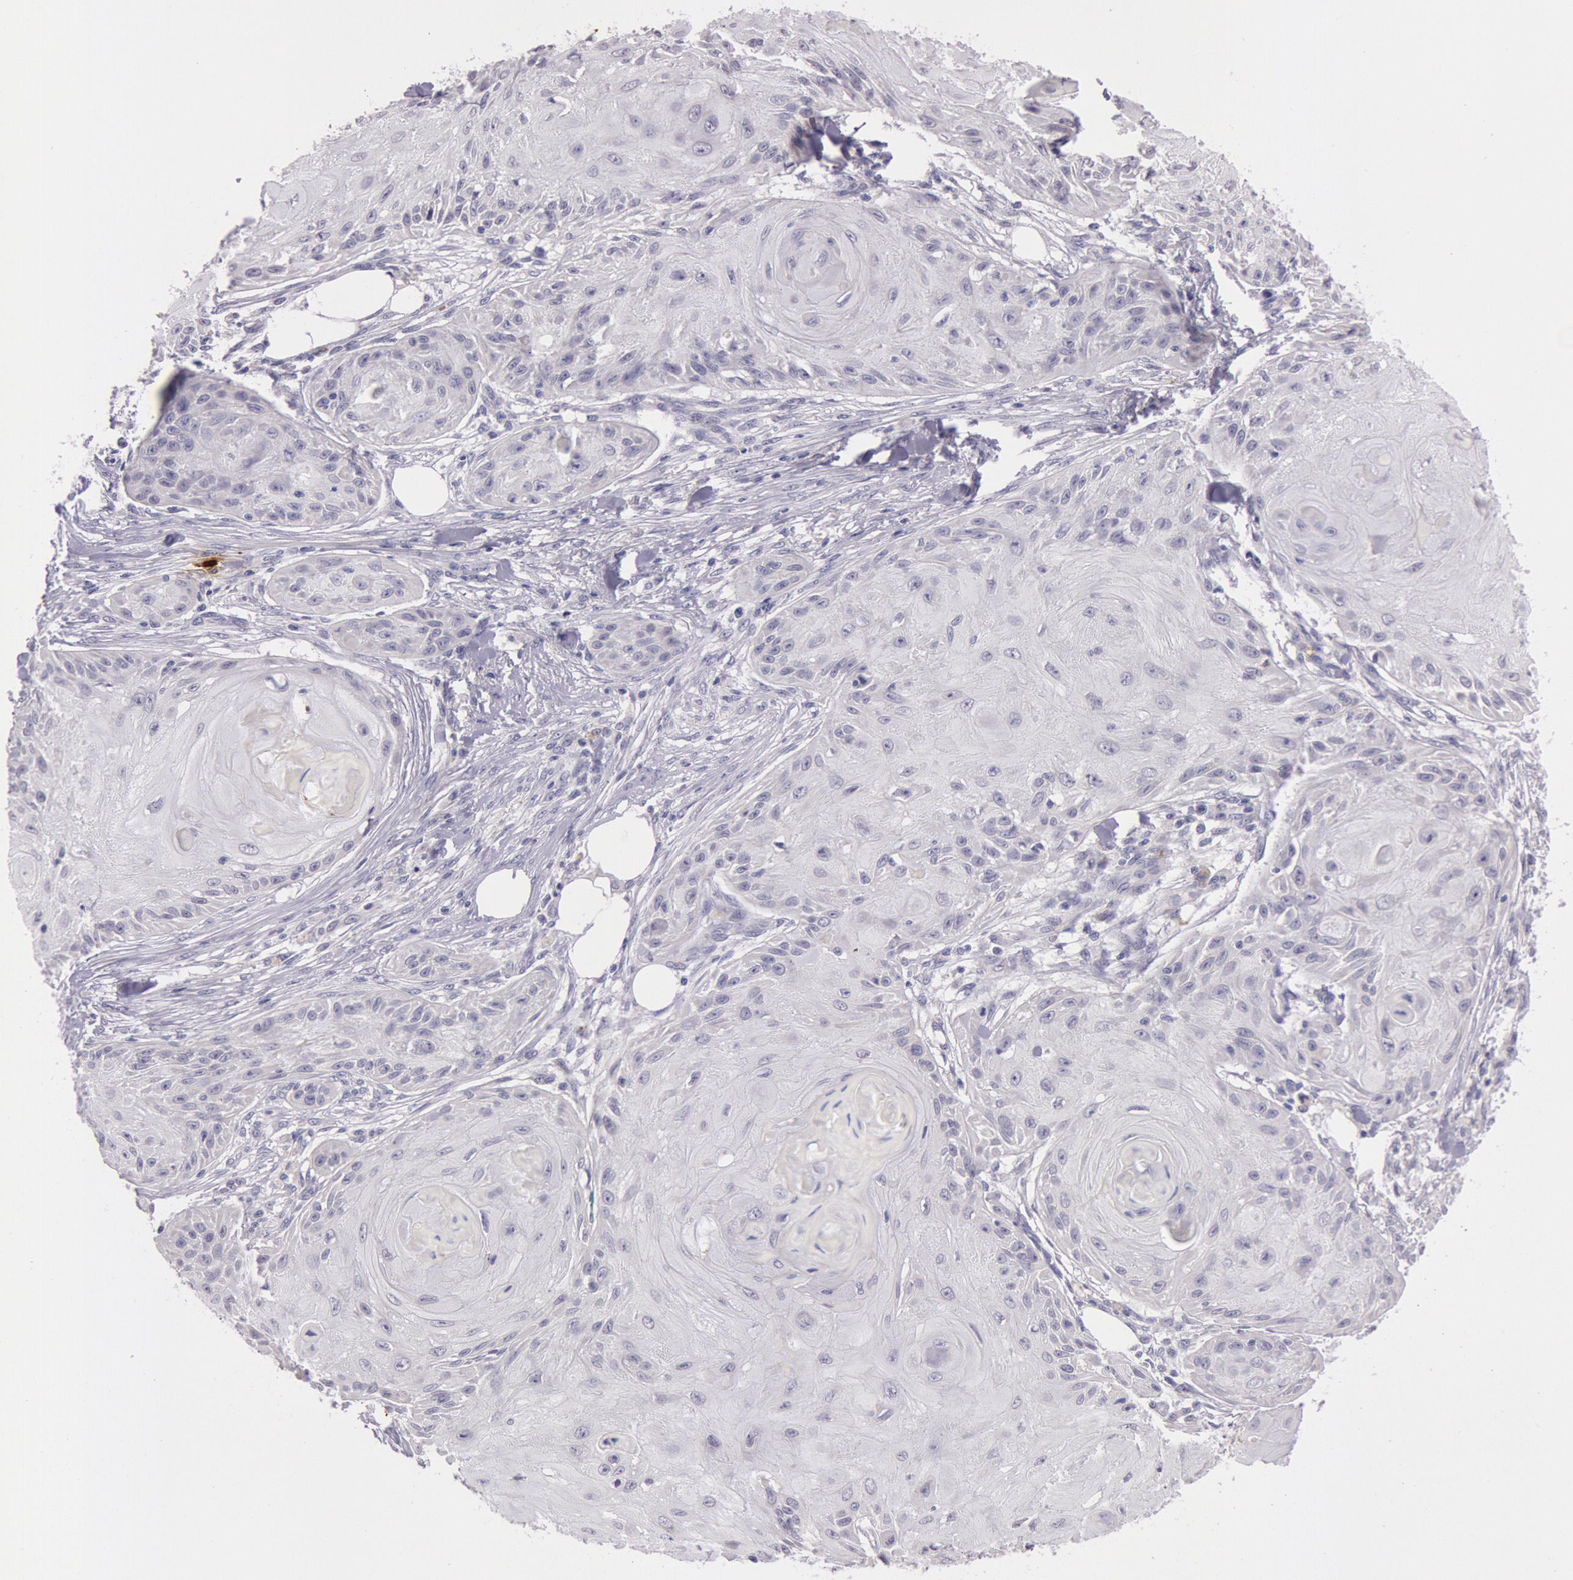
{"staining": {"intensity": "negative", "quantity": "none", "location": "none"}, "tissue": "skin cancer", "cell_type": "Tumor cells", "image_type": "cancer", "snomed": [{"axis": "morphology", "description": "Squamous cell carcinoma, NOS"}, {"axis": "topography", "description": "Skin"}], "caption": "Immunohistochemical staining of skin cancer (squamous cell carcinoma) displays no significant expression in tumor cells.", "gene": "KDM6A", "patient": {"sex": "female", "age": 88}}